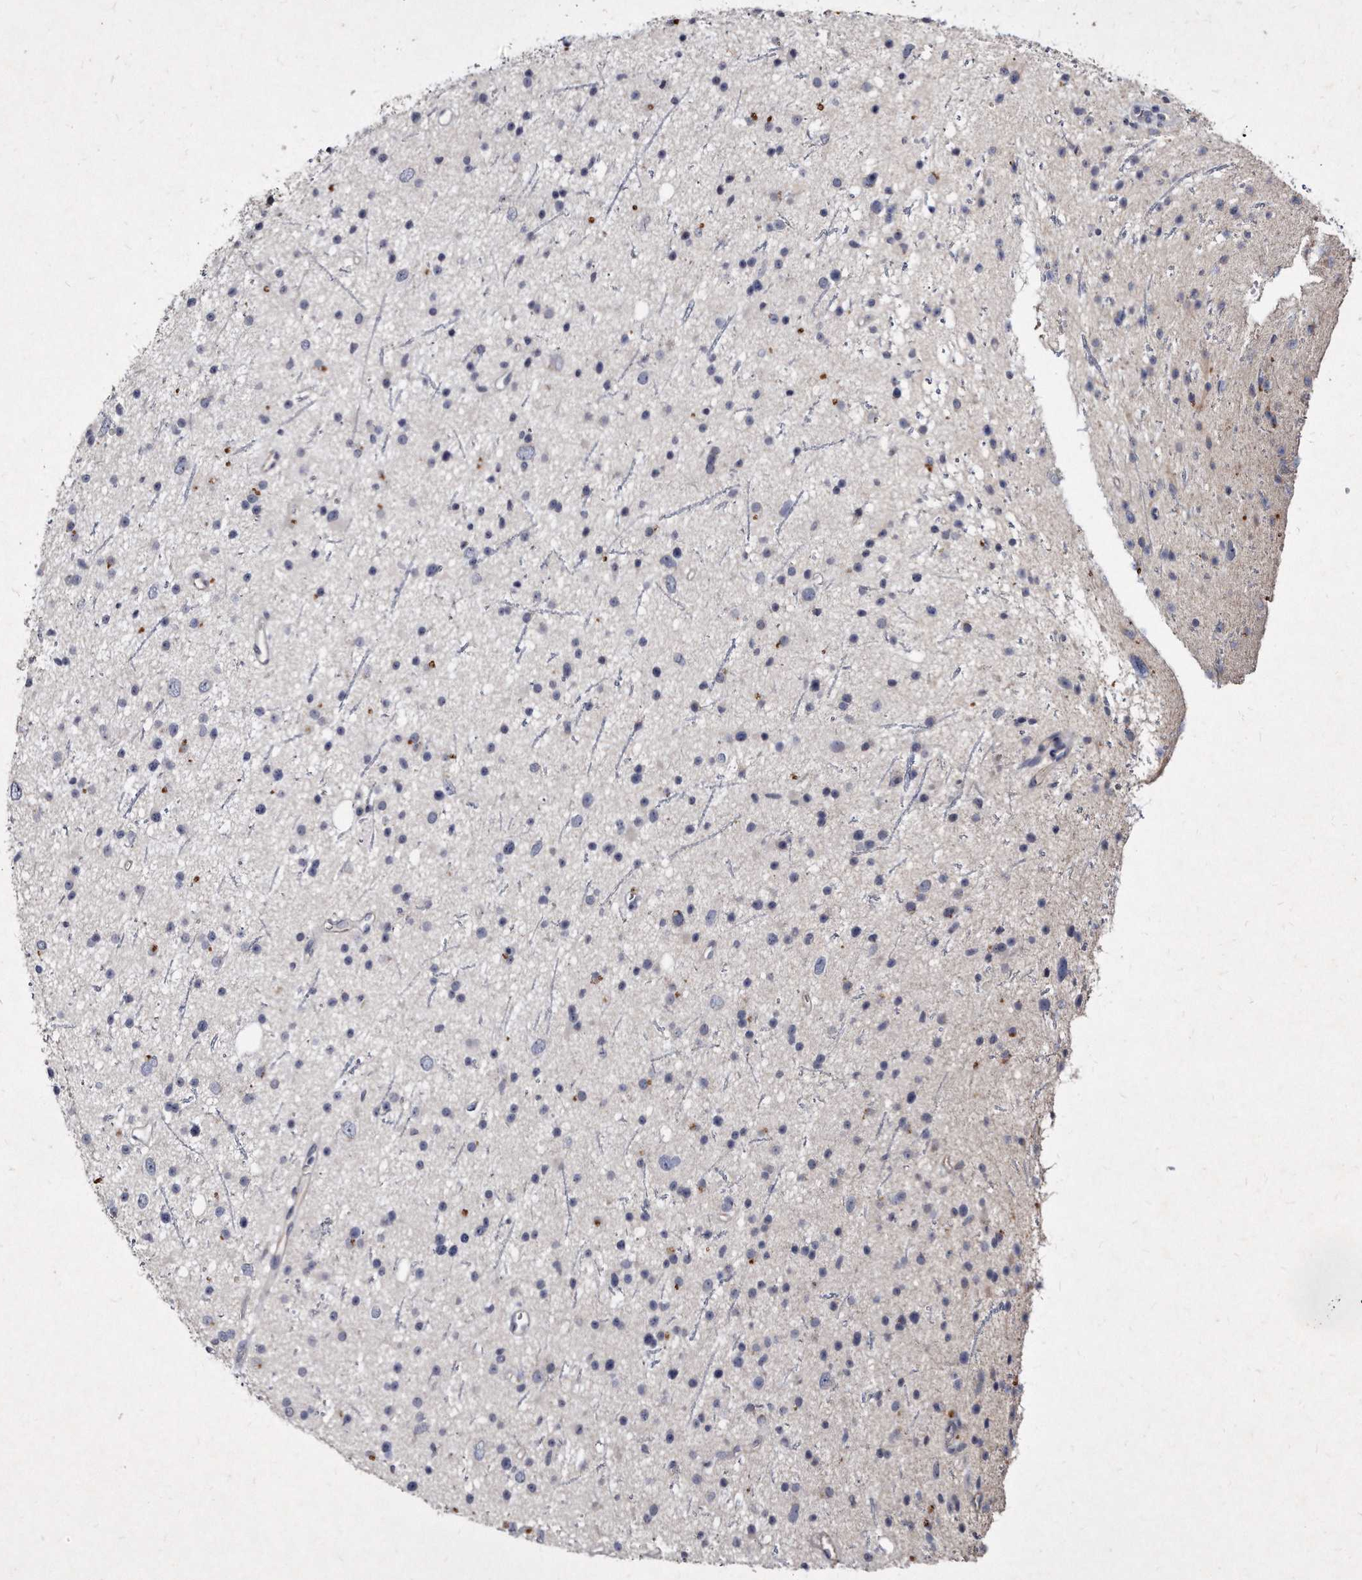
{"staining": {"intensity": "negative", "quantity": "none", "location": "none"}, "tissue": "glioma", "cell_type": "Tumor cells", "image_type": "cancer", "snomed": [{"axis": "morphology", "description": "Glioma, malignant, Low grade"}, {"axis": "topography", "description": "Cerebral cortex"}], "caption": "DAB (3,3'-diaminobenzidine) immunohistochemical staining of malignant low-grade glioma displays no significant positivity in tumor cells.", "gene": "KLHDC3", "patient": {"sex": "female", "age": 39}}